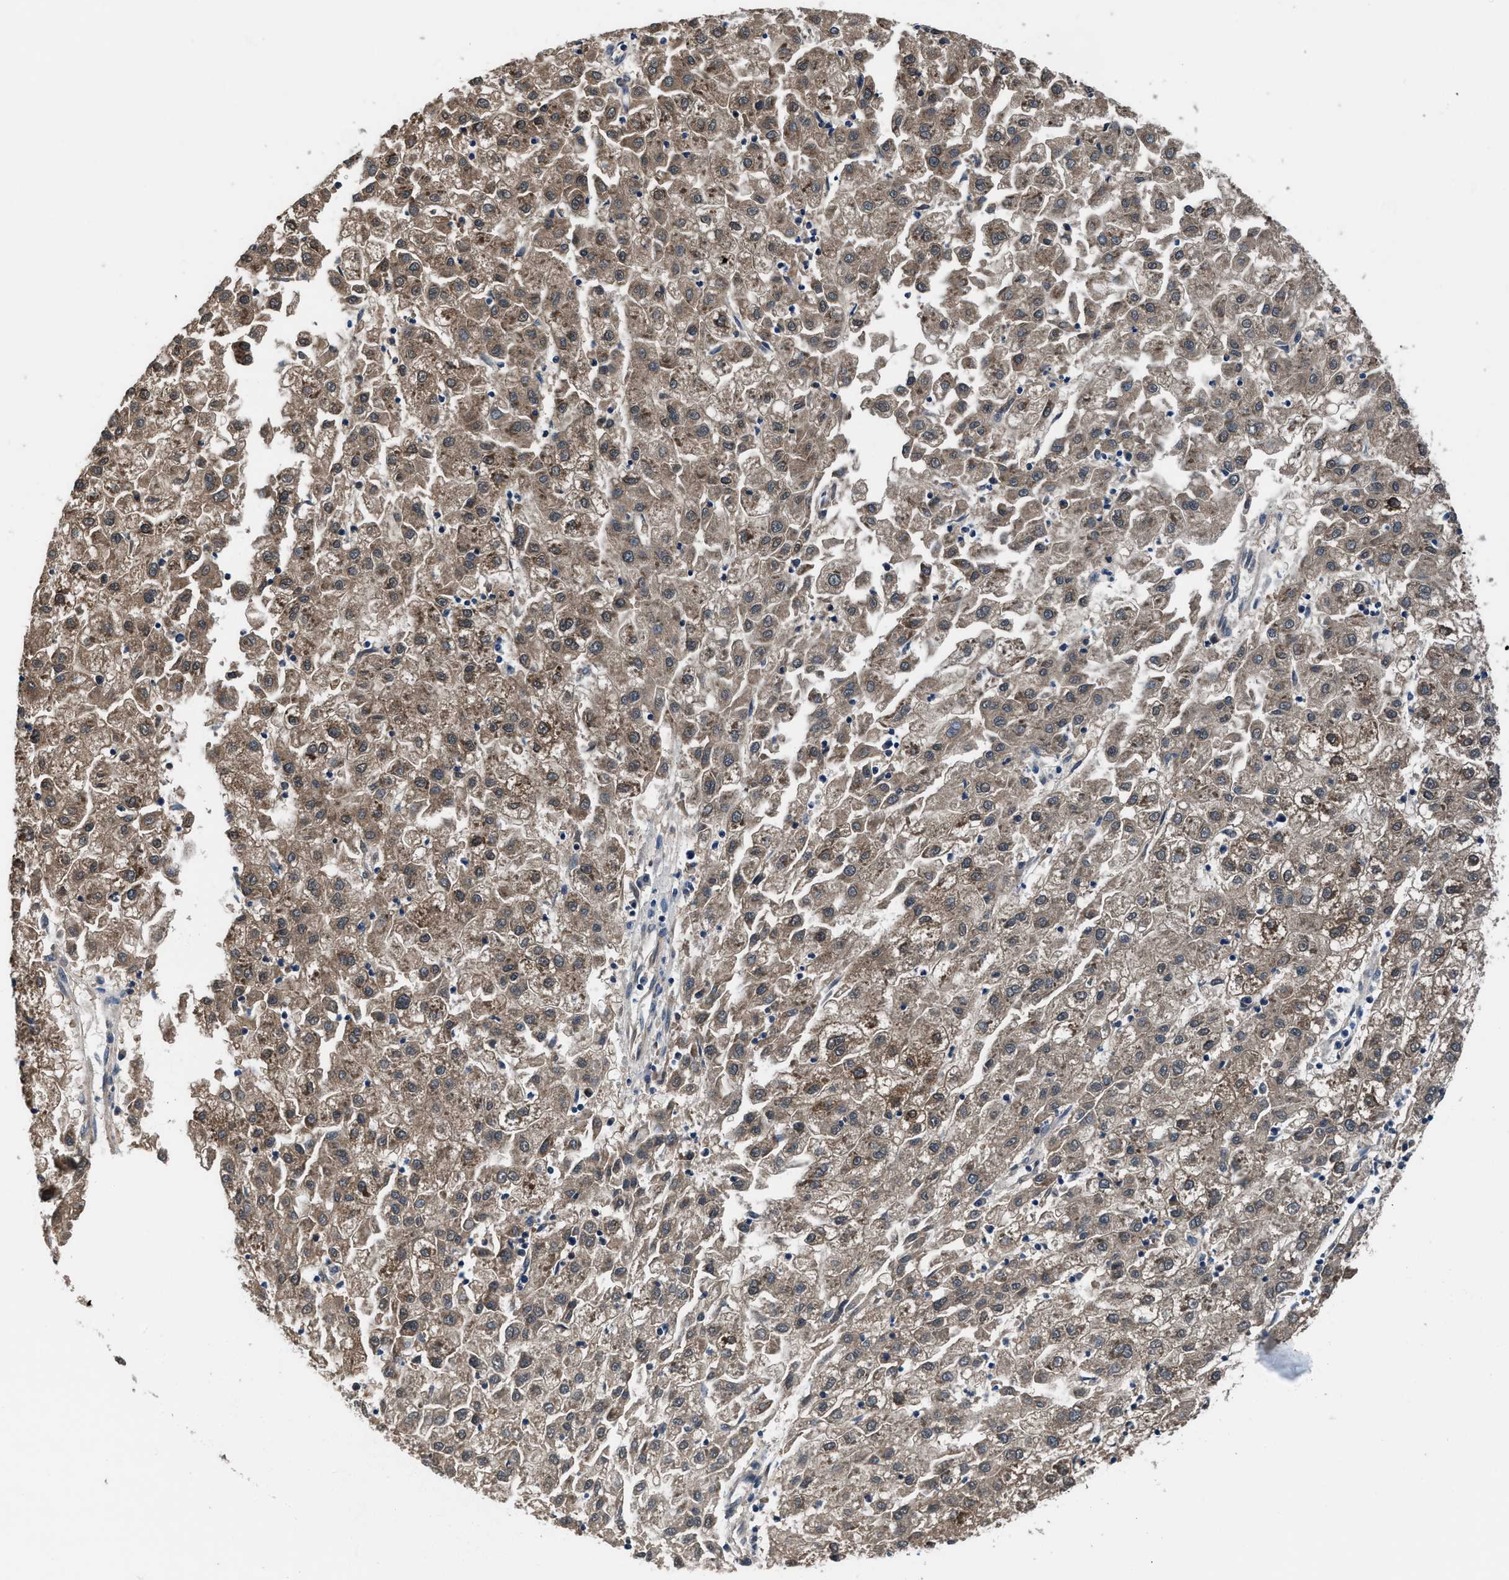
{"staining": {"intensity": "moderate", "quantity": "25%-75%", "location": "cytoplasmic/membranous"}, "tissue": "liver cancer", "cell_type": "Tumor cells", "image_type": "cancer", "snomed": [{"axis": "morphology", "description": "Carcinoma, Hepatocellular, NOS"}, {"axis": "topography", "description": "Liver"}], "caption": "Human hepatocellular carcinoma (liver) stained for a protein (brown) exhibits moderate cytoplasmic/membranous positive expression in approximately 25%-75% of tumor cells.", "gene": "NUDT5", "patient": {"sex": "male", "age": 72}}